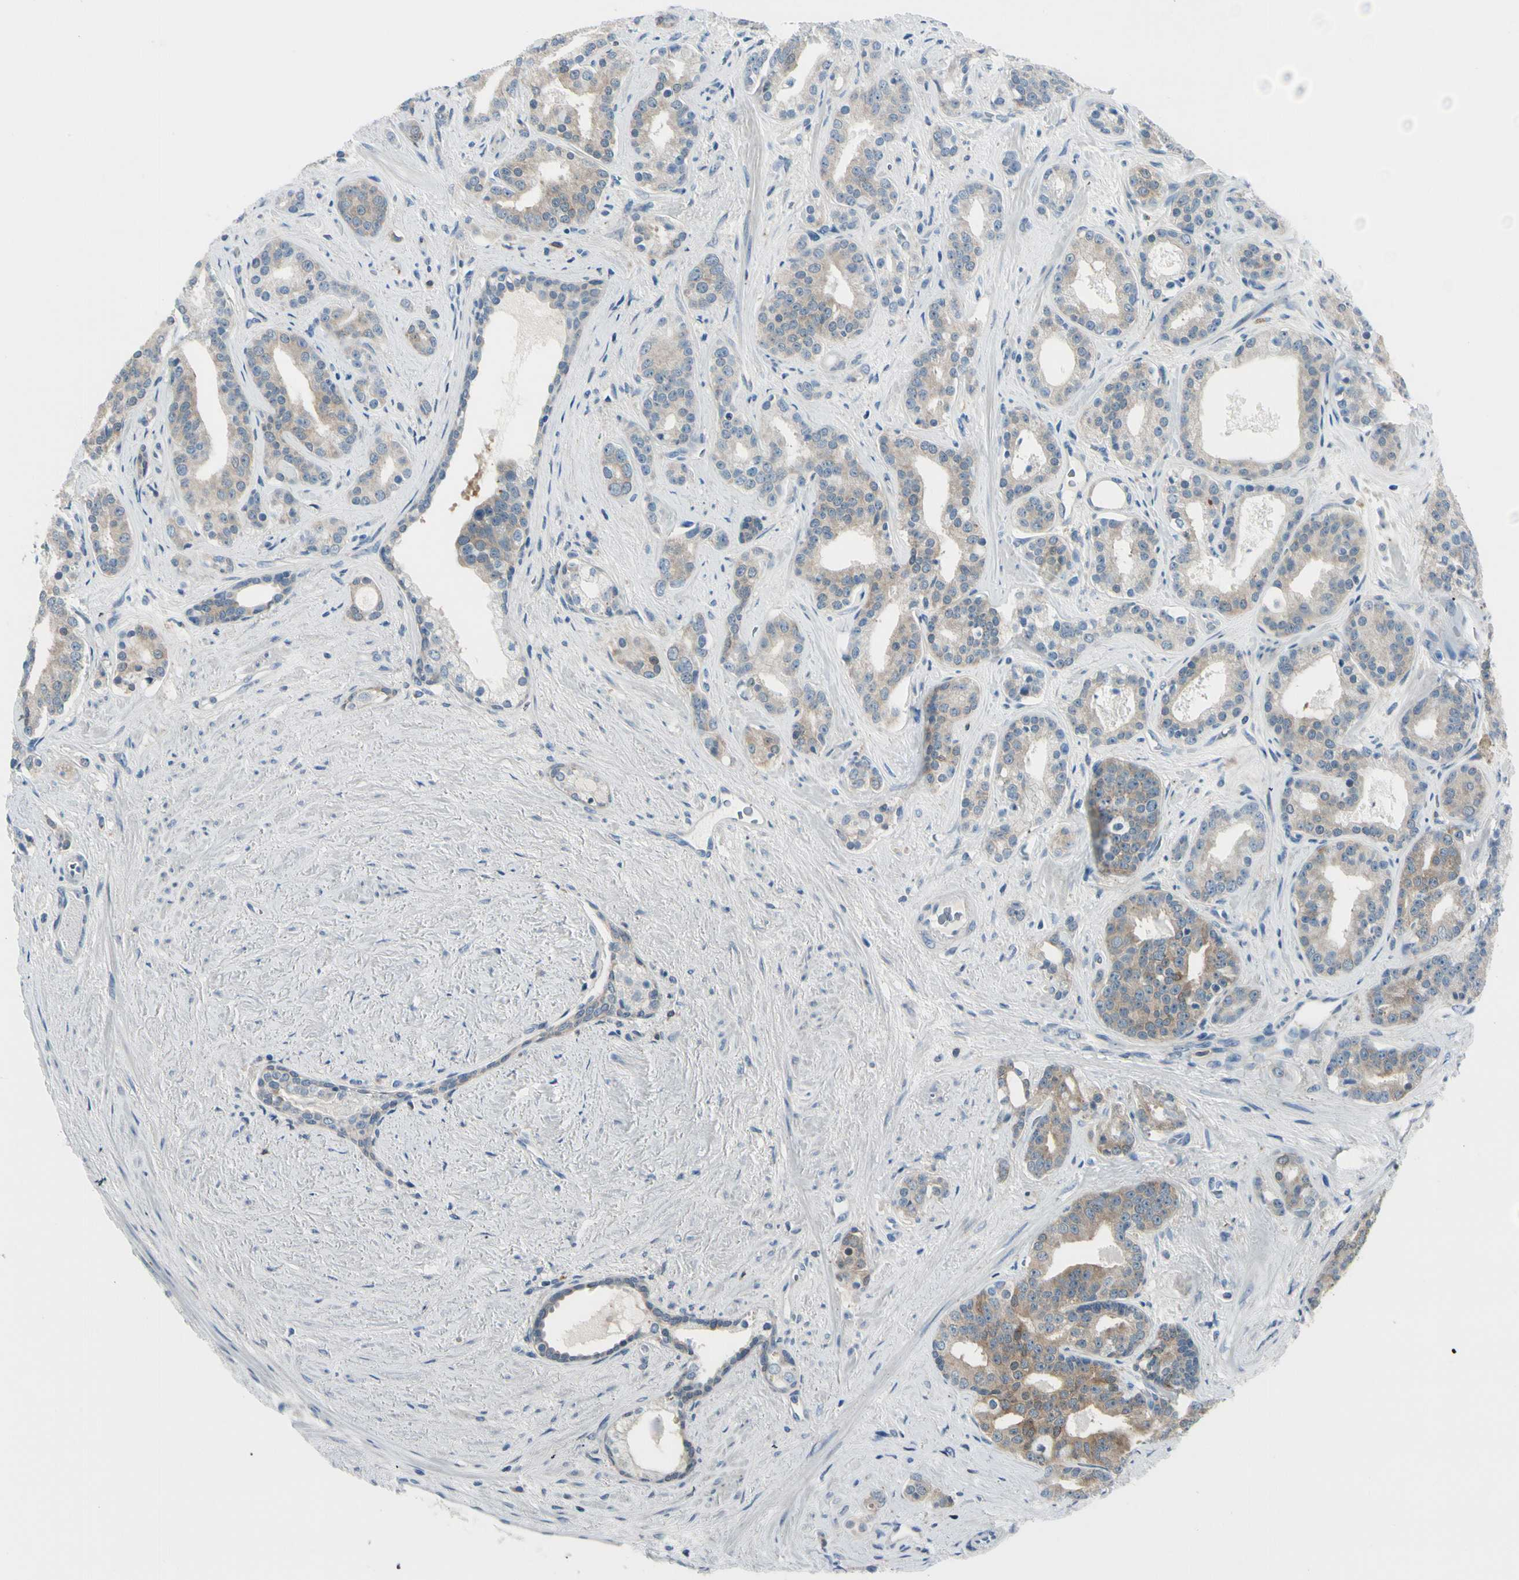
{"staining": {"intensity": "weak", "quantity": ">75%", "location": "cytoplasmic/membranous"}, "tissue": "prostate cancer", "cell_type": "Tumor cells", "image_type": "cancer", "snomed": [{"axis": "morphology", "description": "Adenocarcinoma, Low grade"}, {"axis": "topography", "description": "Prostate"}], "caption": "Prostate cancer (adenocarcinoma (low-grade)) stained for a protein (brown) displays weak cytoplasmic/membranous positive expression in approximately >75% of tumor cells.", "gene": "PEBP1", "patient": {"sex": "male", "age": 63}}